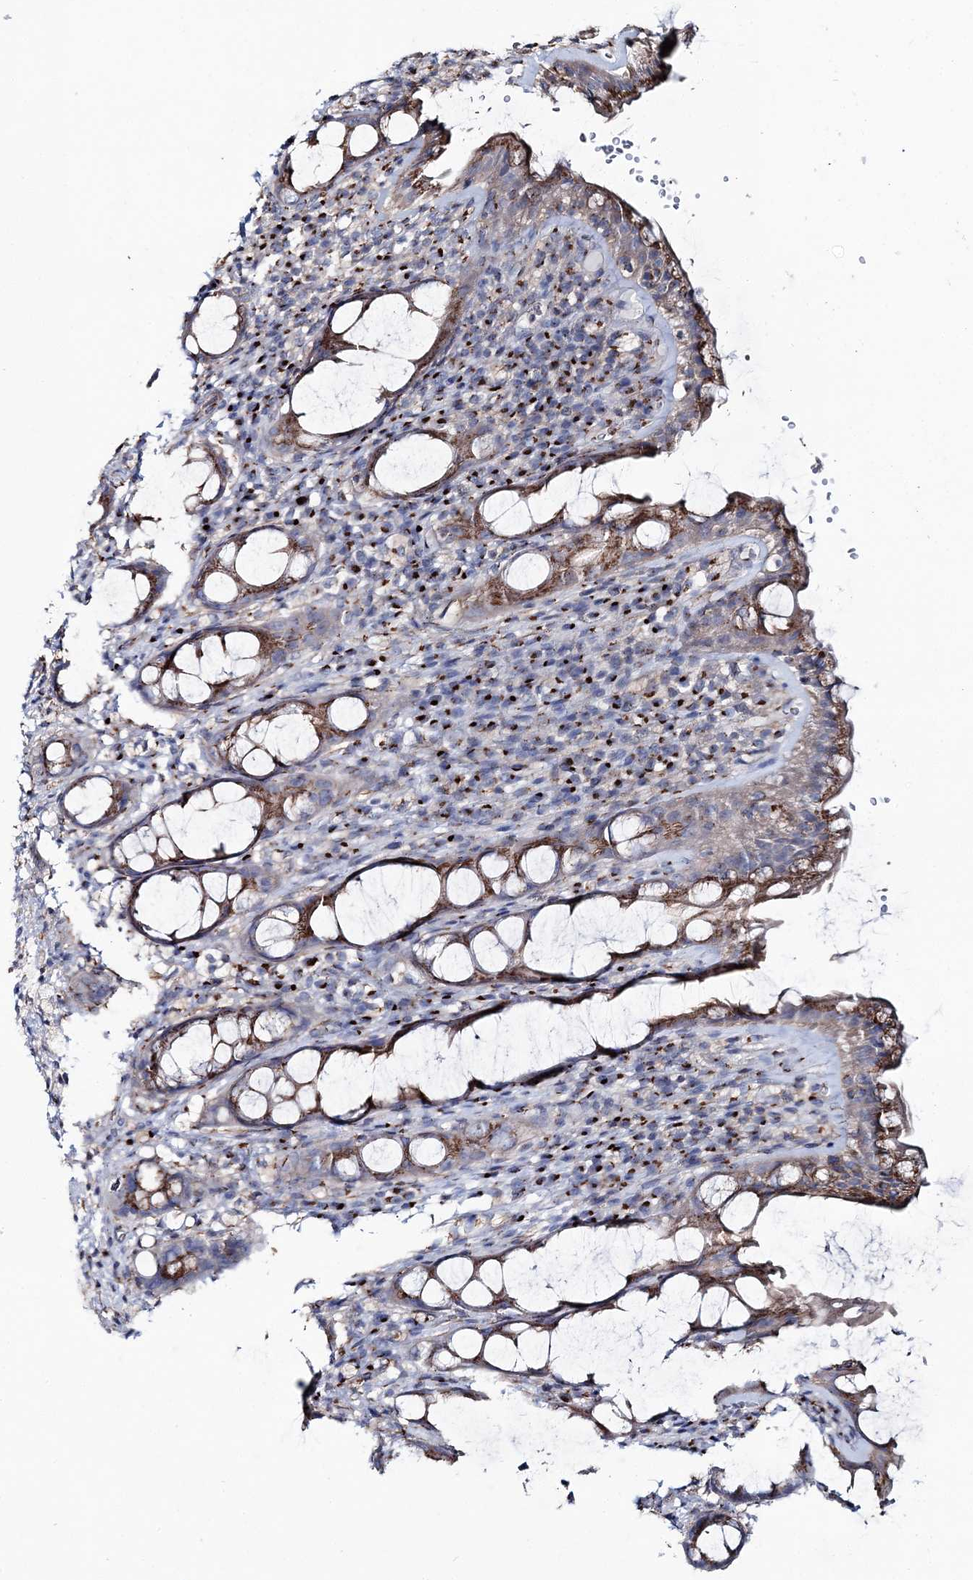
{"staining": {"intensity": "moderate", "quantity": ">75%", "location": "cytoplasmic/membranous"}, "tissue": "rectum", "cell_type": "Glandular cells", "image_type": "normal", "snomed": [{"axis": "morphology", "description": "Normal tissue, NOS"}, {"axis": "topography", "description": "Rectum"}], "caption": "Immunohistochemistry (IHC) photomicrograph of unremarkable rectum stained for a protein (brown), which reveals medium levels of moderate cytoplasmic/membranous positivity in approximately >75% of glandular cells.", "gene": "MAN1A2", "patient": {"sex": "male", "age": 44}}